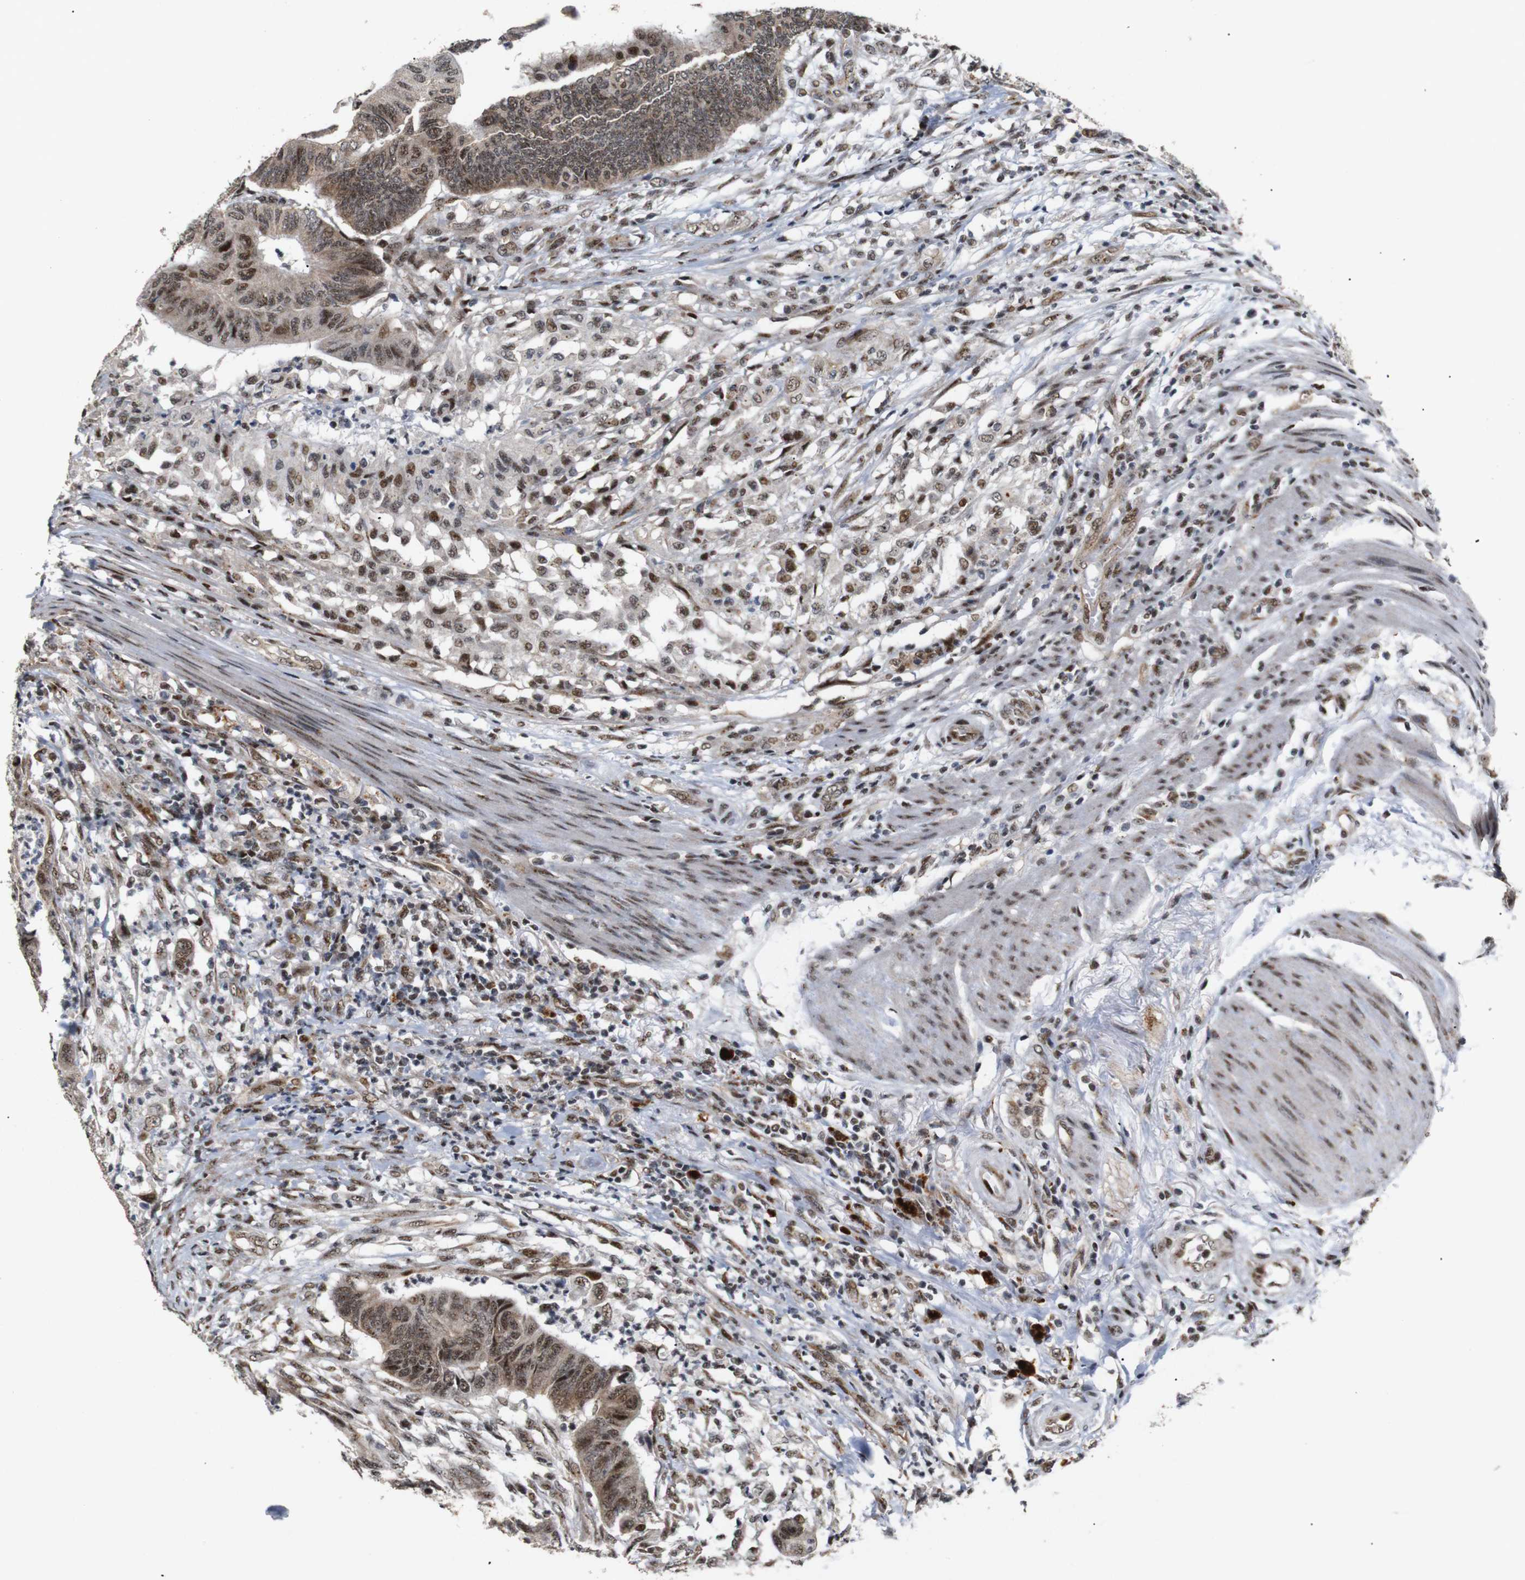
{"staining": {"intensity": "moderate", "quantity": ">75%", "location": "cytoplasmic/membranous,nuclear"}, "tissue": "colorectal cancer", "cell_type": "Tumor cells", "image_type": "cancer", "snomed": [{"axis": "morphology", "description": "Normal tissue, NOS"}, {"axis": "morphology", "description": "Adenocarcinoma, NOS"}, {"axis": "topography", "description": "Rectum"}, {"axis": "topography", "description": "Peripheral nerve tissue"}], "caption": "Immunohistochemistry of colorectal adenocarcinoma reveals medium levels of moderate cytoplasmic/membranous and nuclear expression in approximately >75% of tumor cells.", "gene": "PYM1", "patient": {"sex": "male", "age": 92}}